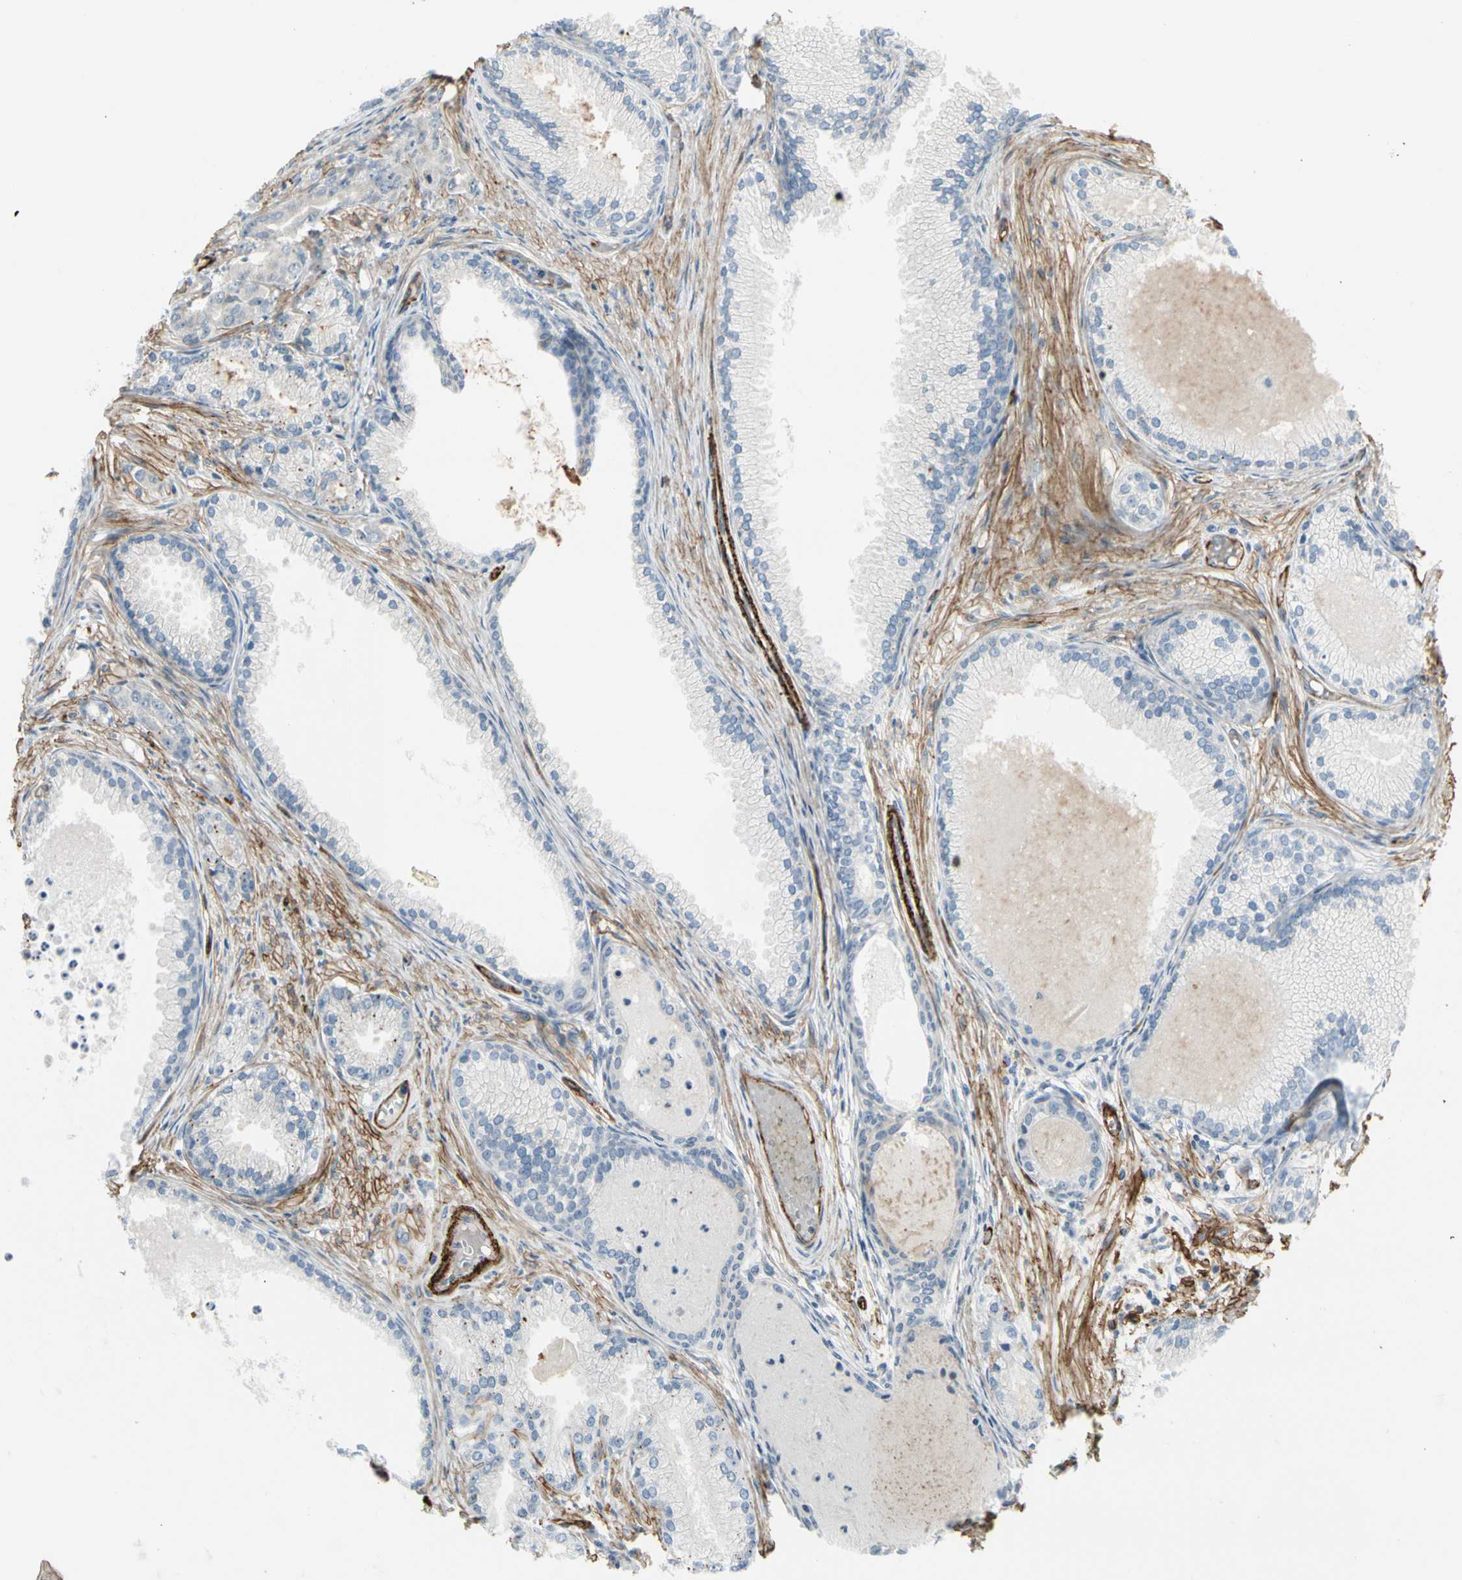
{"staining": {"intensity": "negative", "quantity": "none", "location": "none"}, "tissue": "prostate cancer", "cell_type": "Tumor cells", "image_type": "cancer", "snomed": [{"axis": "morphology", "description": "Adenocarcinoma, Low grade"}, {"axis": "topography", "description": "Prostate"}], "caption": "A high-resolution histopathology image shows immunohistochemistry (IHC) staining of prostate cancer (low-grade adenocarcinoma), which exhibits no significant expression in tumor cells.", "gene": "MCAM", "patient": {"sex": "male", "age": 72}}